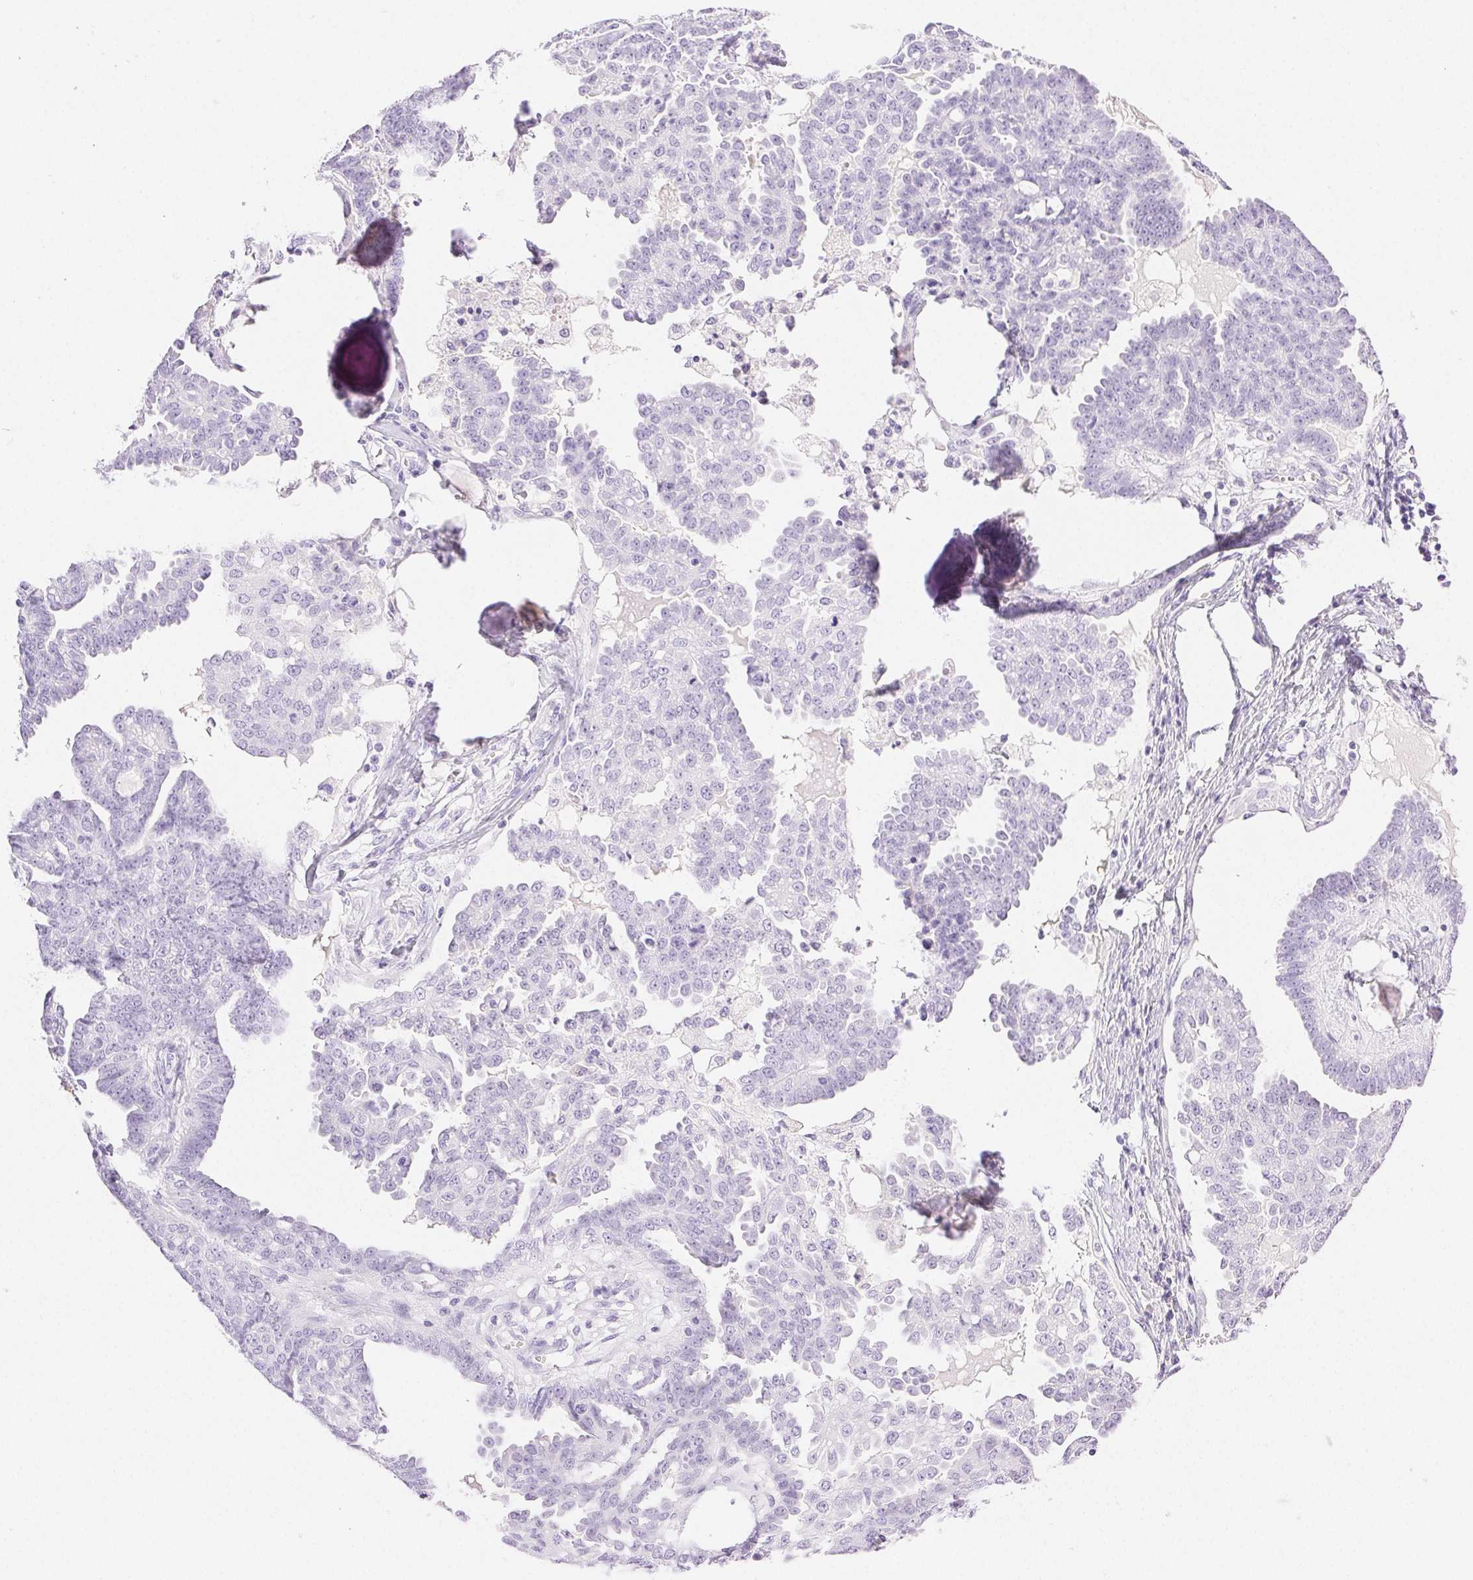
{"staining": {"intensity": "negative", "quantity": "none", "location": "none"}, "tissue": "ovarian cancer", "cell_type": "Tumor cells", "image_type": "cancer", "snomed": [{"axis": "morphology", "description": "Cystadenocarcinoma, serous, NOS"}, {"axis": "topography", "description": "Ovary"}], "caption": "Ovarian serous cystadenocarcinoma stained for a protein using immunohistochemistry shows no staining tumor cells.", "gene": "SPACA4", "patient": {"sex": "female", "age": 71}}